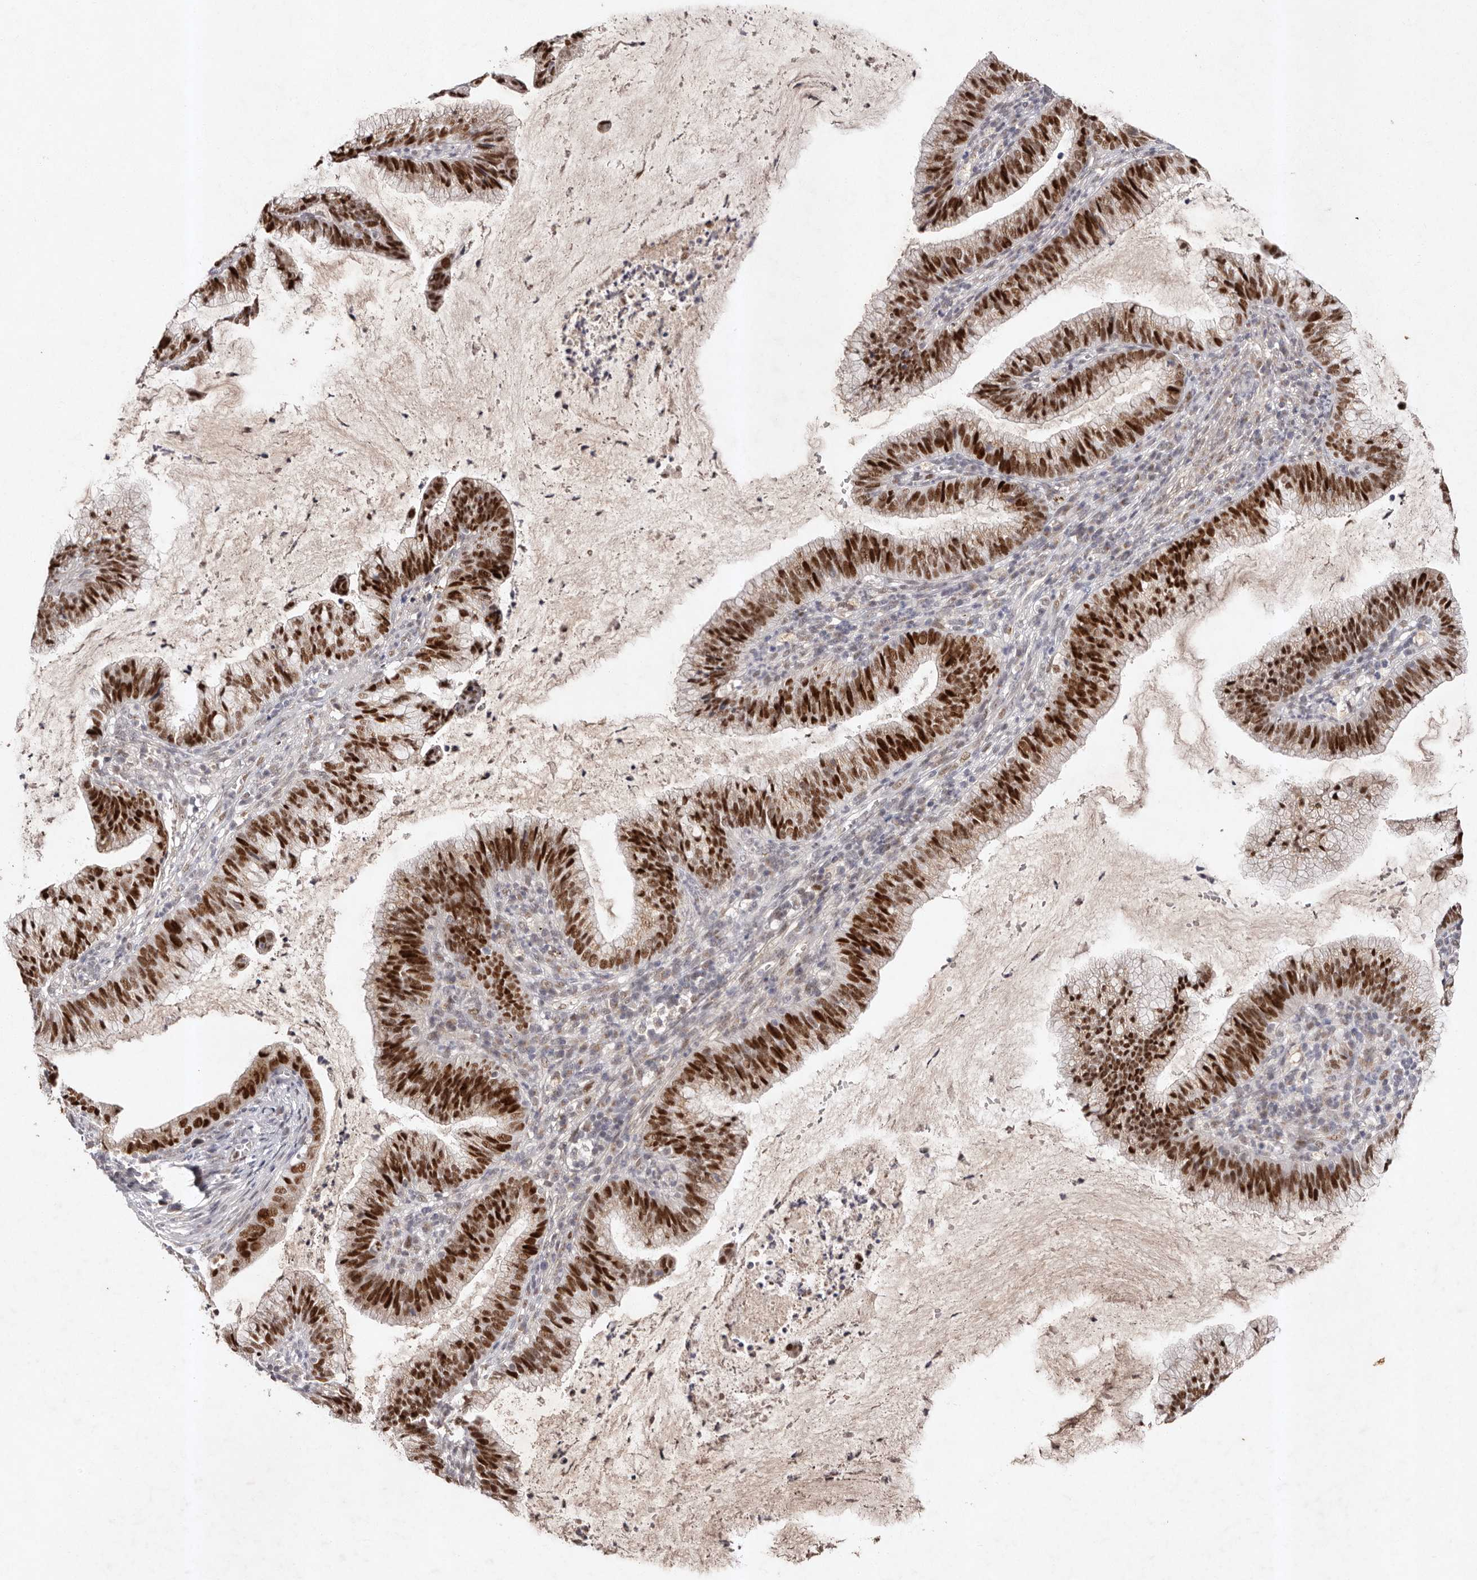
{"staining": {"intensity": "strong", "quantity": ">75%", "location": "nuclear"}, "tissue": "cervical cancer", "cell_type": "Tumor cells", "image_type": "cancer", "snomed": [{"axis": "morphology", "description": "Adenocarcinoma, NOS"}, {"axis": "topography", "description": "Cervix"}], "caption": "Protein staining of cervical adenocarcinoma tissue demonstrates strong nuclear expression in approximately >75% of tumor cells. Immunohistochemistry (ihc) stains the protein in brown and the nuclei are stained blue.", "gene": "KLF7", "patient": {"sex": "female", "age": 36}}